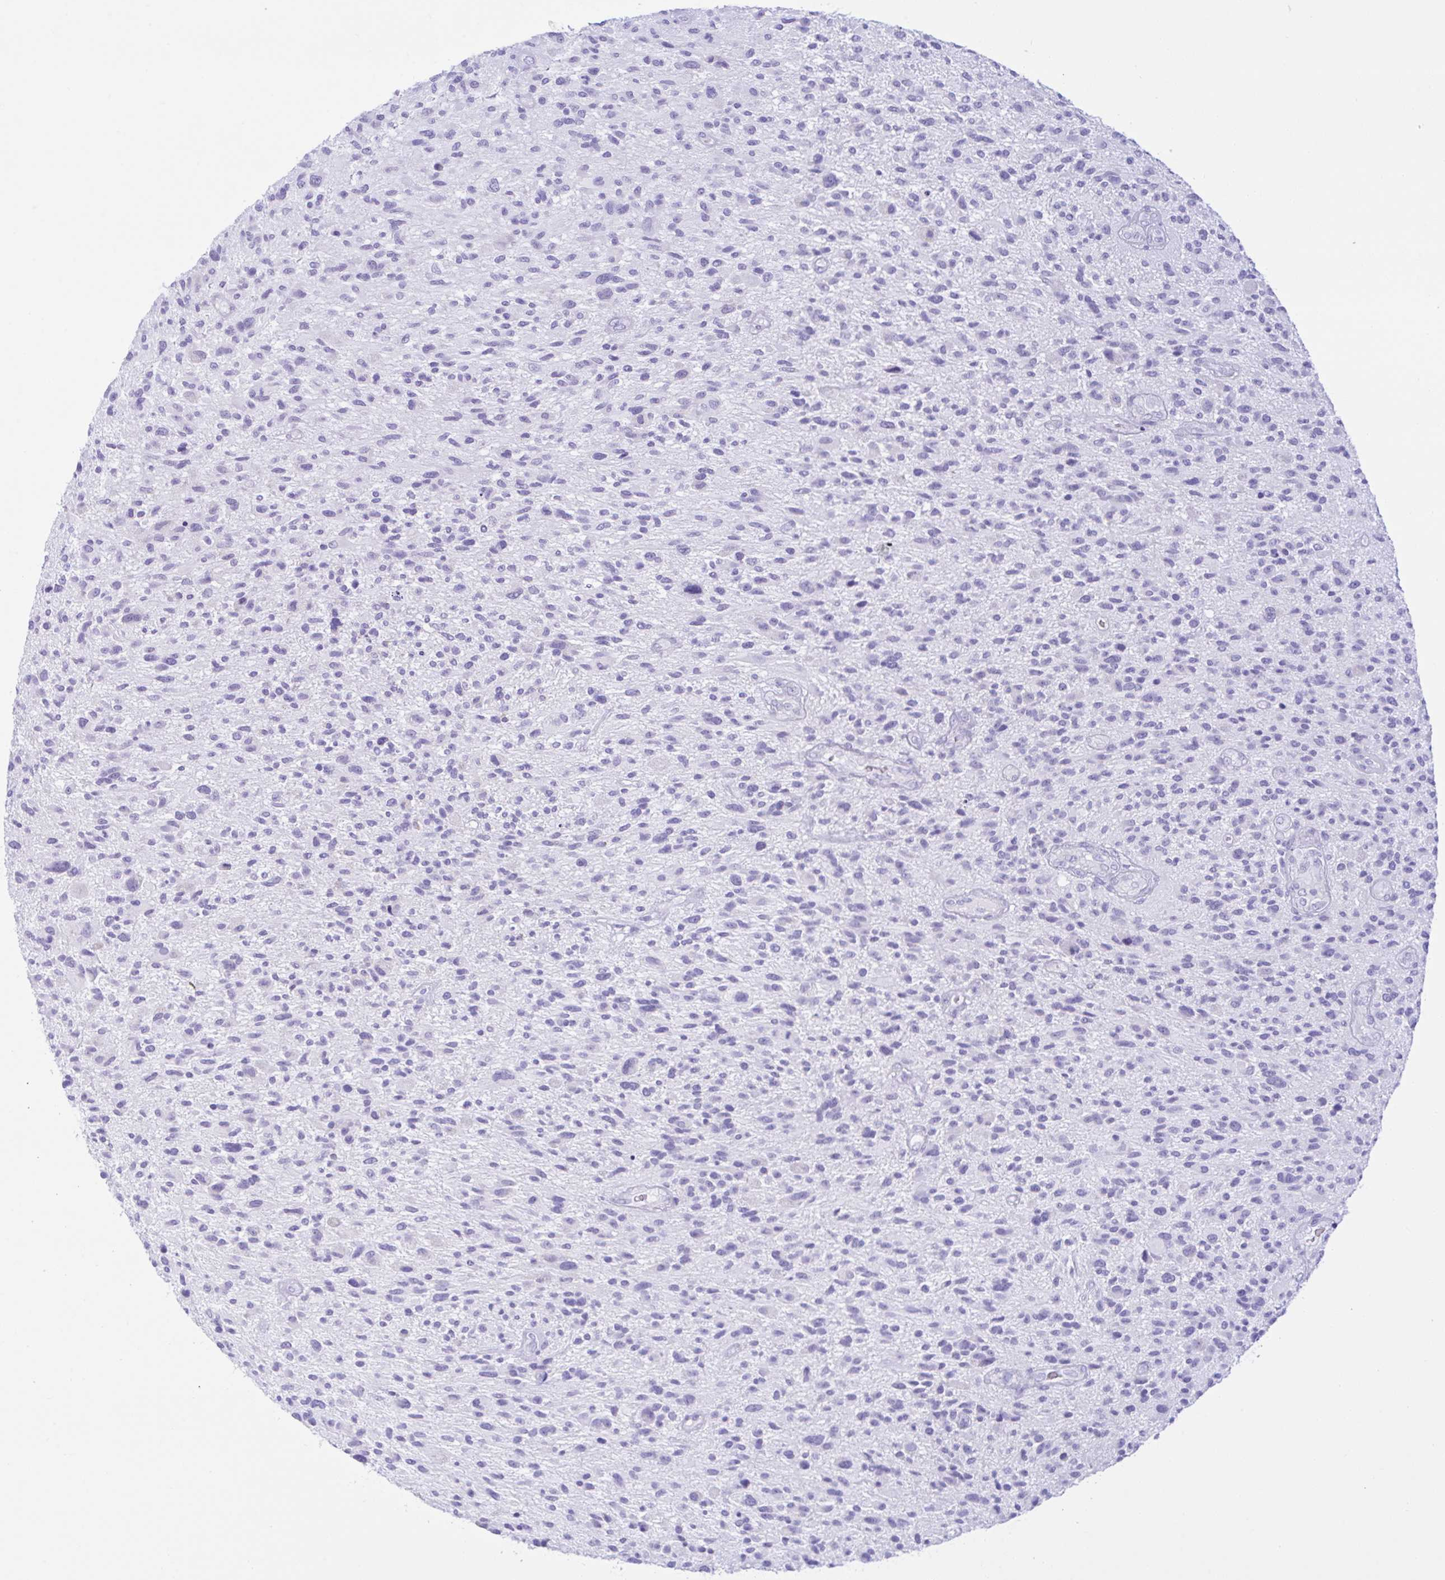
{"staining": {"intensity": "negative", "quantity": "none", "location": "none"}, "tissue": "glioma", "cell_type": "Tumor cells", "image_type": "cancer", "snomed": [{"axis": "morphology", "description": "Glioma, malignant, High grade"}, {"axis": "topography", "description": "Brain"}], "caption": "Immunohistochemistry of high-grade glioma (malignant) shows no expression in tumor cells. Brightfield microscopy of immunohistochemistry stained with DAB (brown) and hematoxylin (blue), captured at high magnification.", "gene": "SEL1L2", "patient": {"sex": "male", "age": 47}}